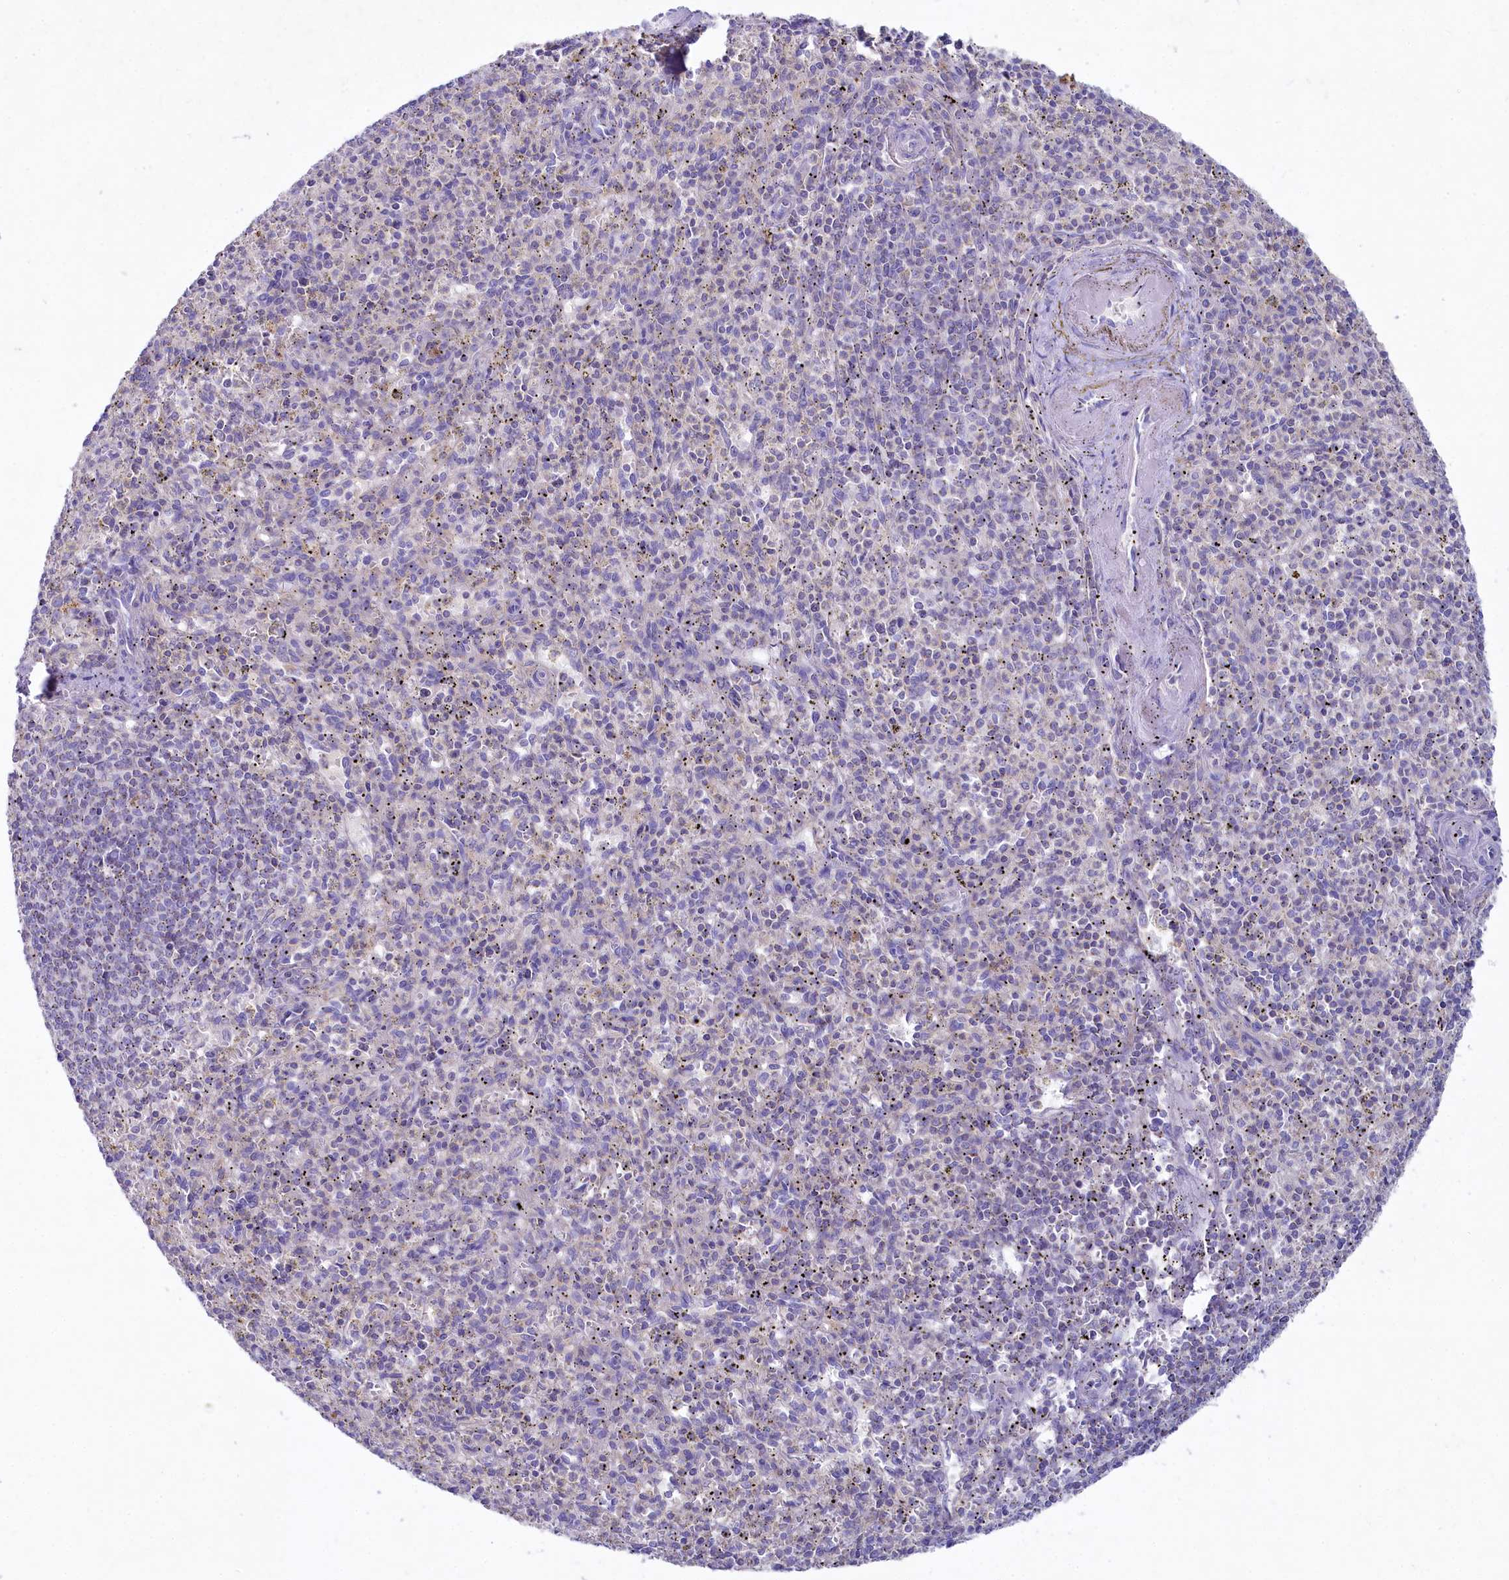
{"staining": {"intensity": "negative", "quantity": "none", "location": "none"}, "tissue": "spleen", "cell_type": "Cells in red pulp", "image_type": "normal", "snomed": [{"axis": "morphology", "description": "Normal tissue, NOS"}, {"axis": "topography", "description": "Spleen"}], "caption": "Immunohistochemical staining of unremarkable spleen demonstrates no significant expression in cells in red pulp. The staining was performed using DAB (3,3'-diaminobenzidine) to visualize the protein expression in brown, while the nuclei were stained in blue with hematoxylin (Magnification: 20x).", "gene": "VPS26B", "patient": {"sex": "male", "age": 72}}